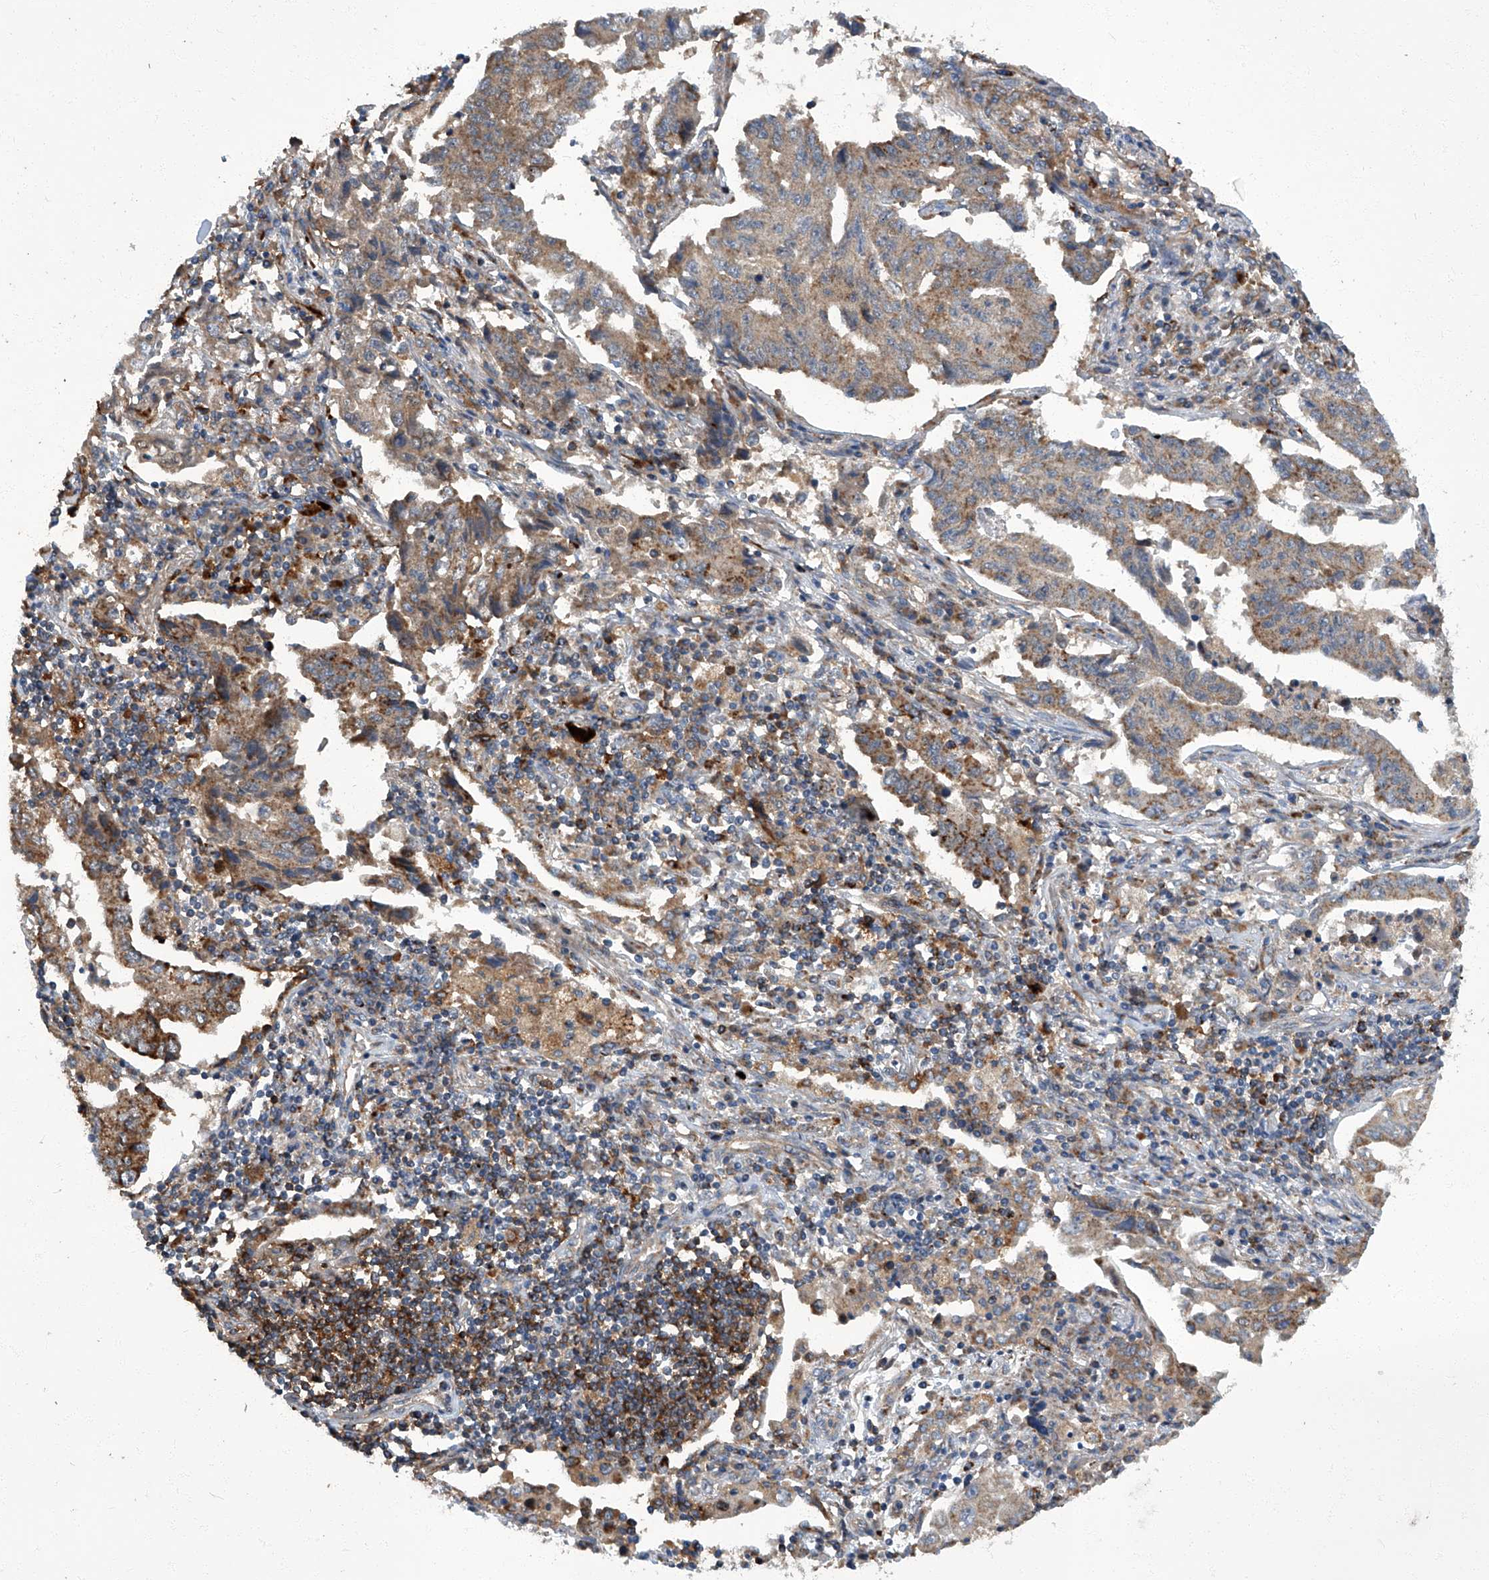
{"staining": {"intensity": "moderate", "quantity": ">75%", "location": "cytoplasmic/membranous"}, "tissue": "lung cancer", "cell_type": "Tumor cells", "image_type": "cancer", "snomed": [{"axis": "morphology", "description": "Adenocarcinoma, NOS"}, {"axis": "topography", "description": "Lung"}], "caption": "Immunohistochemical staining of lung cancer exhibits medium levels of moderate cytoplasmic/membranous protein staining in approximately >75% of tumor cells. (DAB (3,3'-diaminobenzidine) IHC with brightfield microscopy, high magnification).", "gene": "TNFRSF13B", "patient": {"sex": "female", "age": 51}}